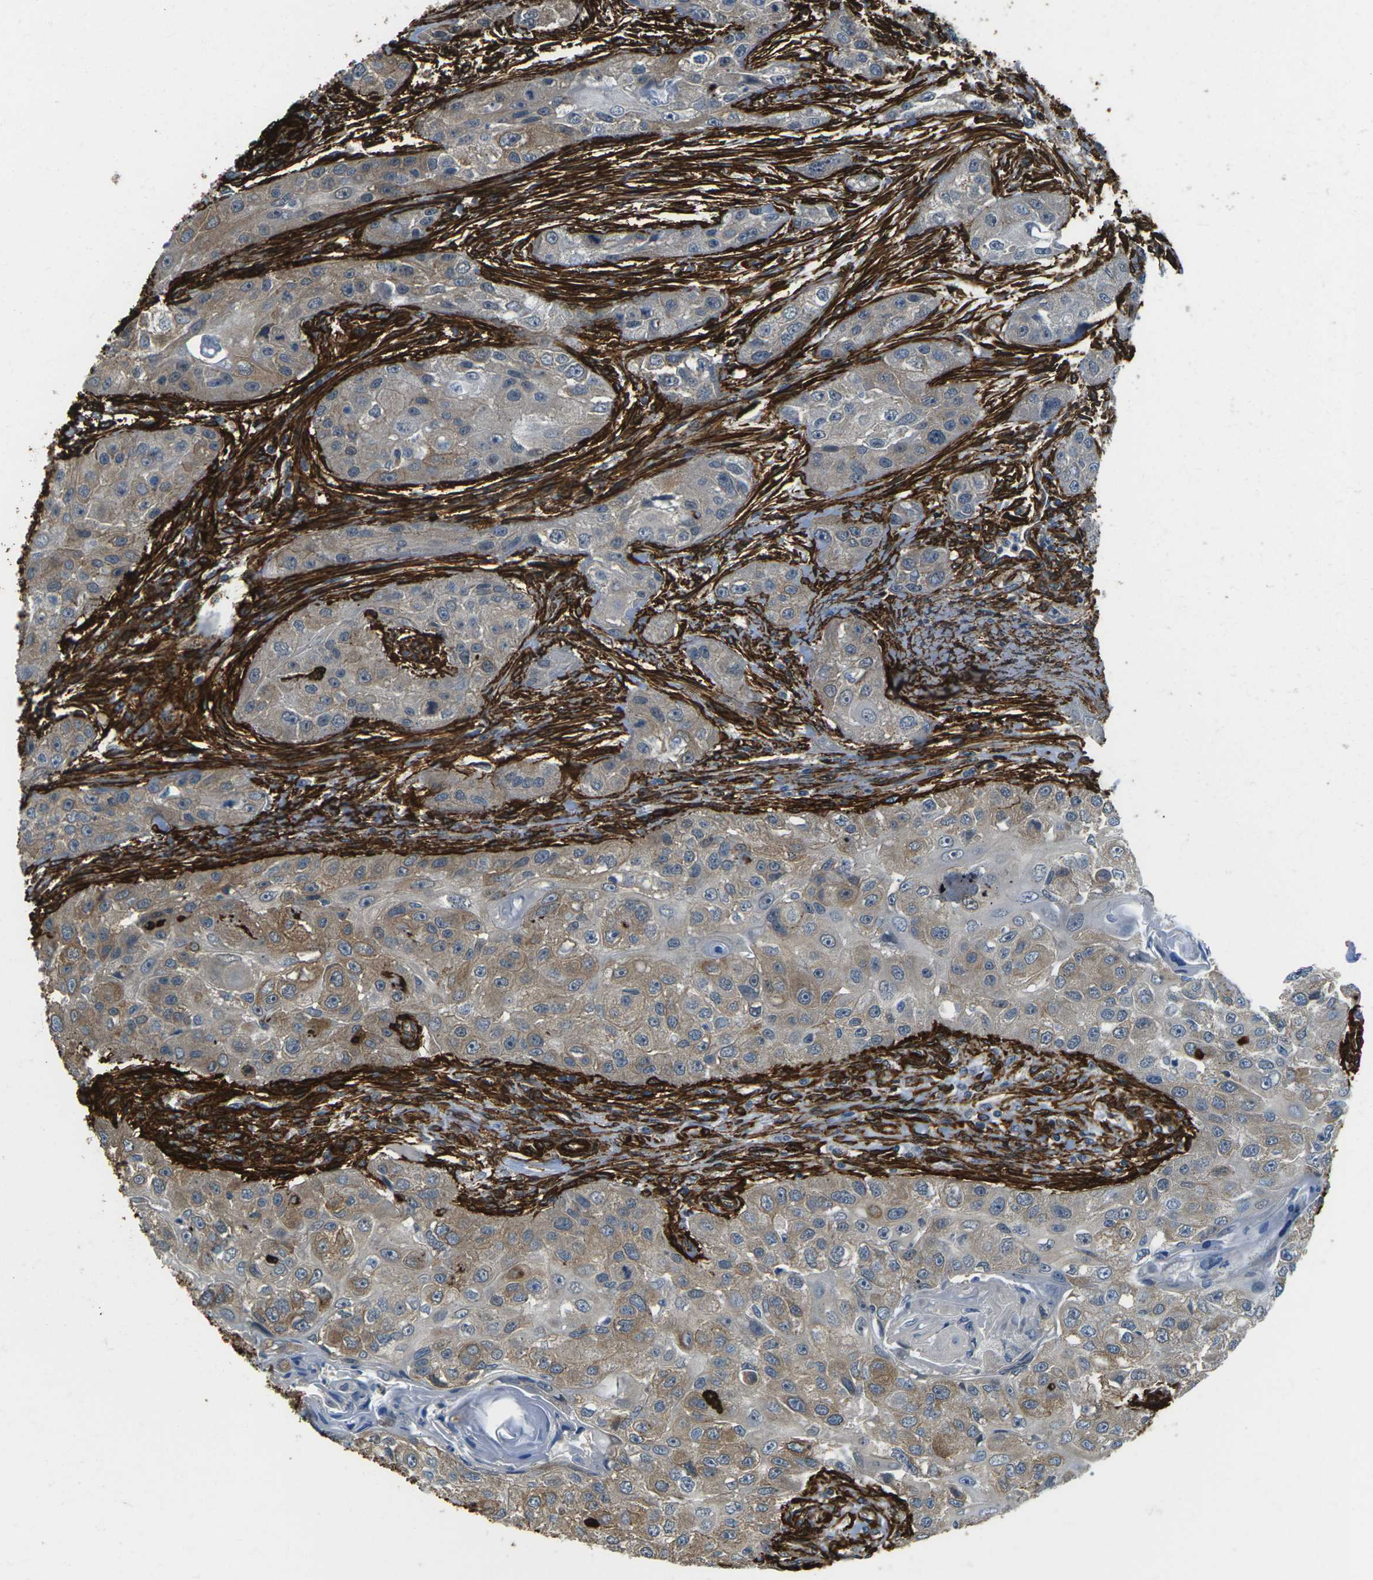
{"staining": {"intensity": "weak", "quantity": ">75%", "location": "cytoplasmic/membranous"}, "tissue": "head and neck cancer", "cell_type": "Tumor cells", "image_type": "cancer", "snomed": [{"axis": "morphology", "description": "Normal tissue, NOS"}, {"axis": "morphology", "description": "Squamous cell carcinoma, NOS"}, {"axis": "topography", "description": "Skeletal muscle"}, {"axis": "topography", "description": "Head-Neck"}], "caption": "Head and neck squamous cell carcinoma was stained to show a protein in brown. There is low levels of weak cytoplasmic/membranous expression in about >75% of tumor cells. The staining is performed using DAB brown chromogen to label protein expression. The nuclei are counter-stained blue using hematoxylin.", "gene": "GRAMD1C", "patient": {"sex": "male", "age": 51}}